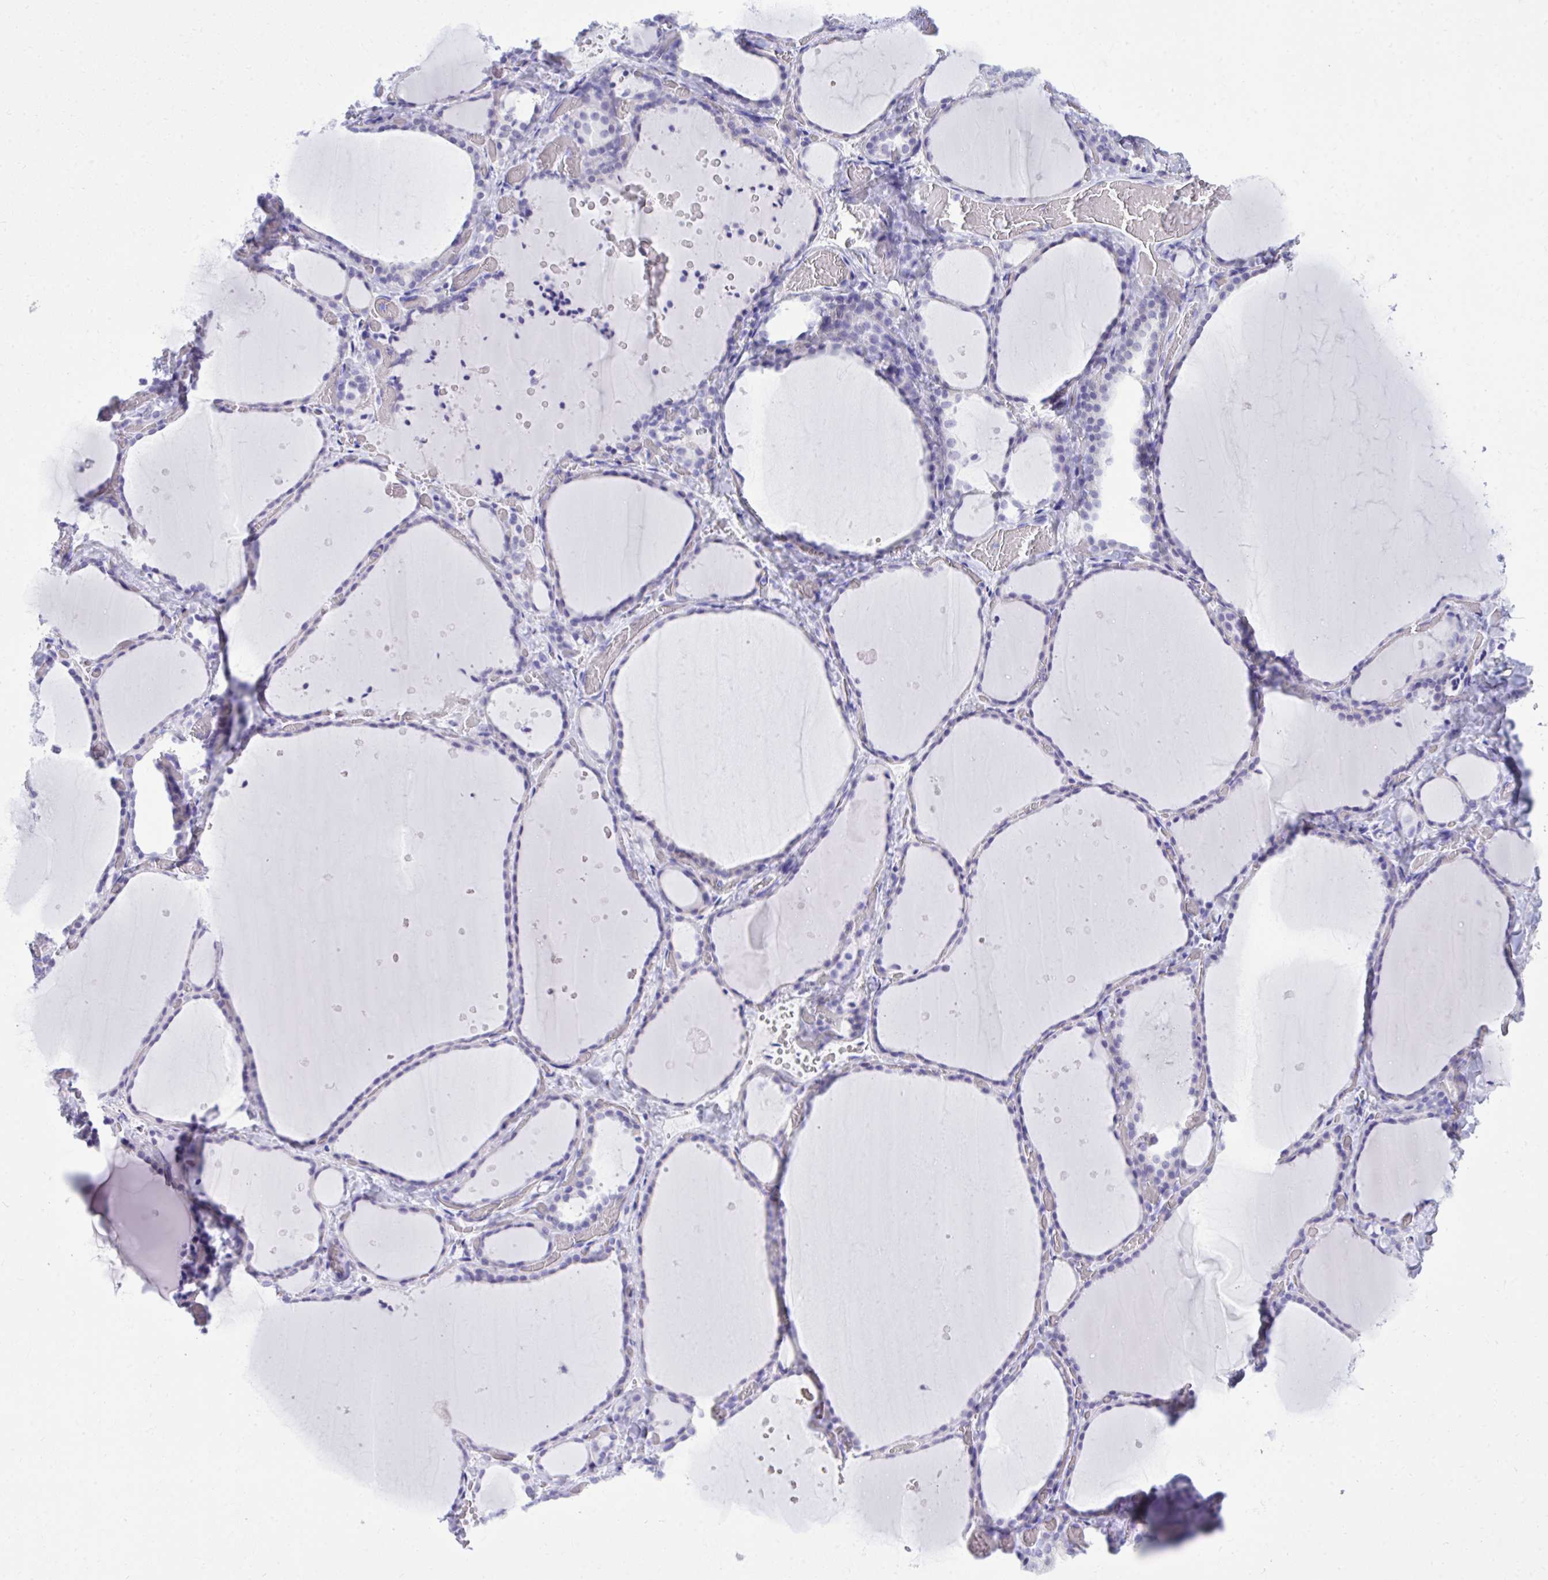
{"staining": {"intensity": "negative", "quantity": "none", "location": "none"}, "tissue": "thyroid gland", "cell_type": "Glandular cells", "image_type": "normal", "snomed": [{"axis": "morphology", "description": "Normal tissue, NOS"}, {"axis": "topography", "description": "Thyroid gland"}], "caption": "DAB (3,3'-diaminobenzidine) immunohistochemical staining of normal human thyroid gland demonstrates no significant positivity in glandular cells. Brightfield microscopy of immunohistochemistry (IHC) stained with DAB (3,3'-diaminobenzidine) (brown) and hematoxylin (blue), captured at high magnification.", "gene": "PSD", "patient": {"sex": "female", "age": 36}}